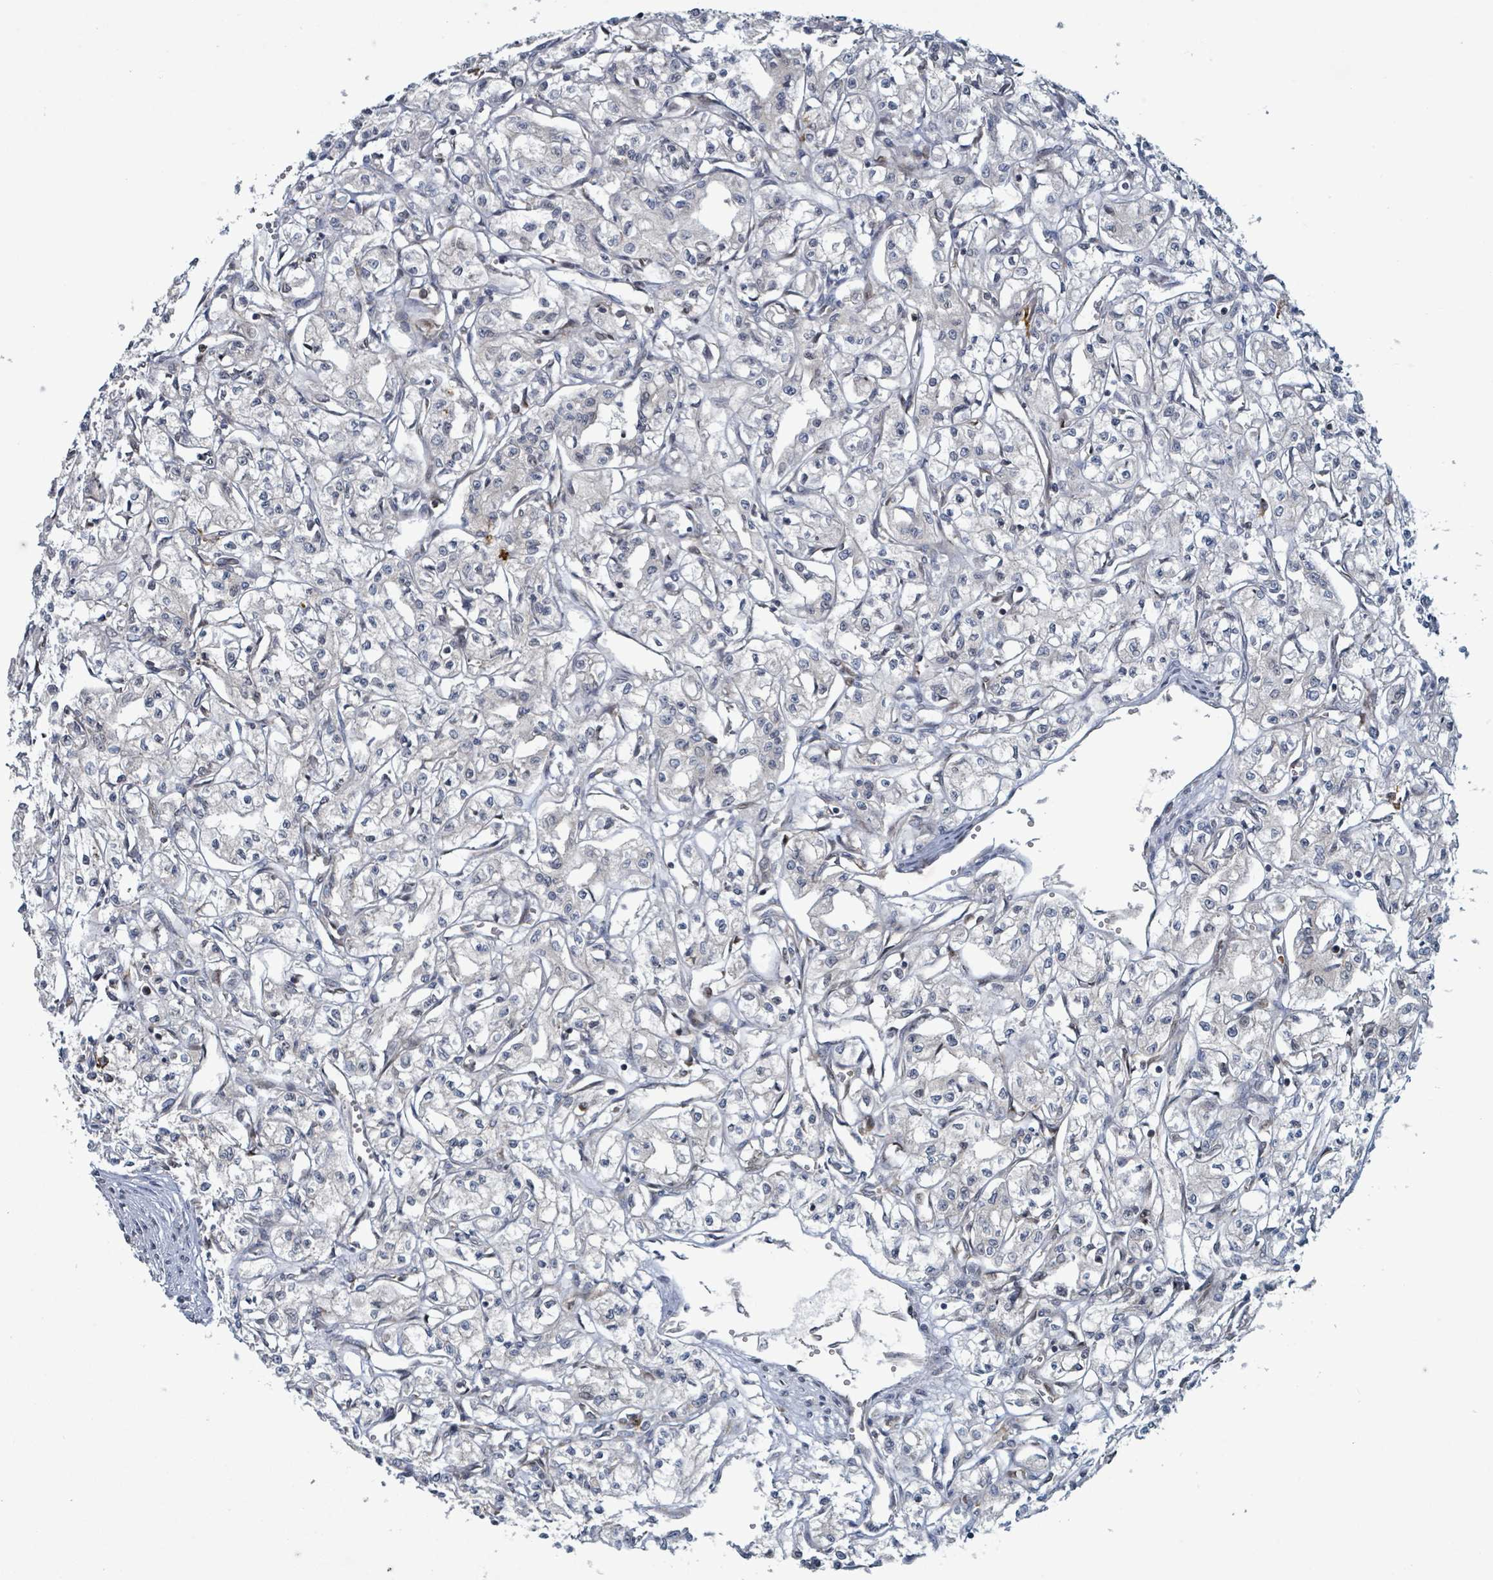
{"staining": {"intensity": "negative", "quantity": "none", "location": "none"}, "tissue": "renal cancer", "cell_type": "Tumor cells", "image_type": "cancer", "snomed": [{"axis": "morphology", "description": "Adenocarcinoma, NOS"}, {"axis": "topography", "description": "Kidney"}], "caption": "An immunohistochemistry (IHC) image of adenocarcinoma (renal) is shown. There is no staining in tumor cells of adenocarcinoma (renal).", "gene": "OR51E1", "patient": {"sex": "male", "age": 56}}